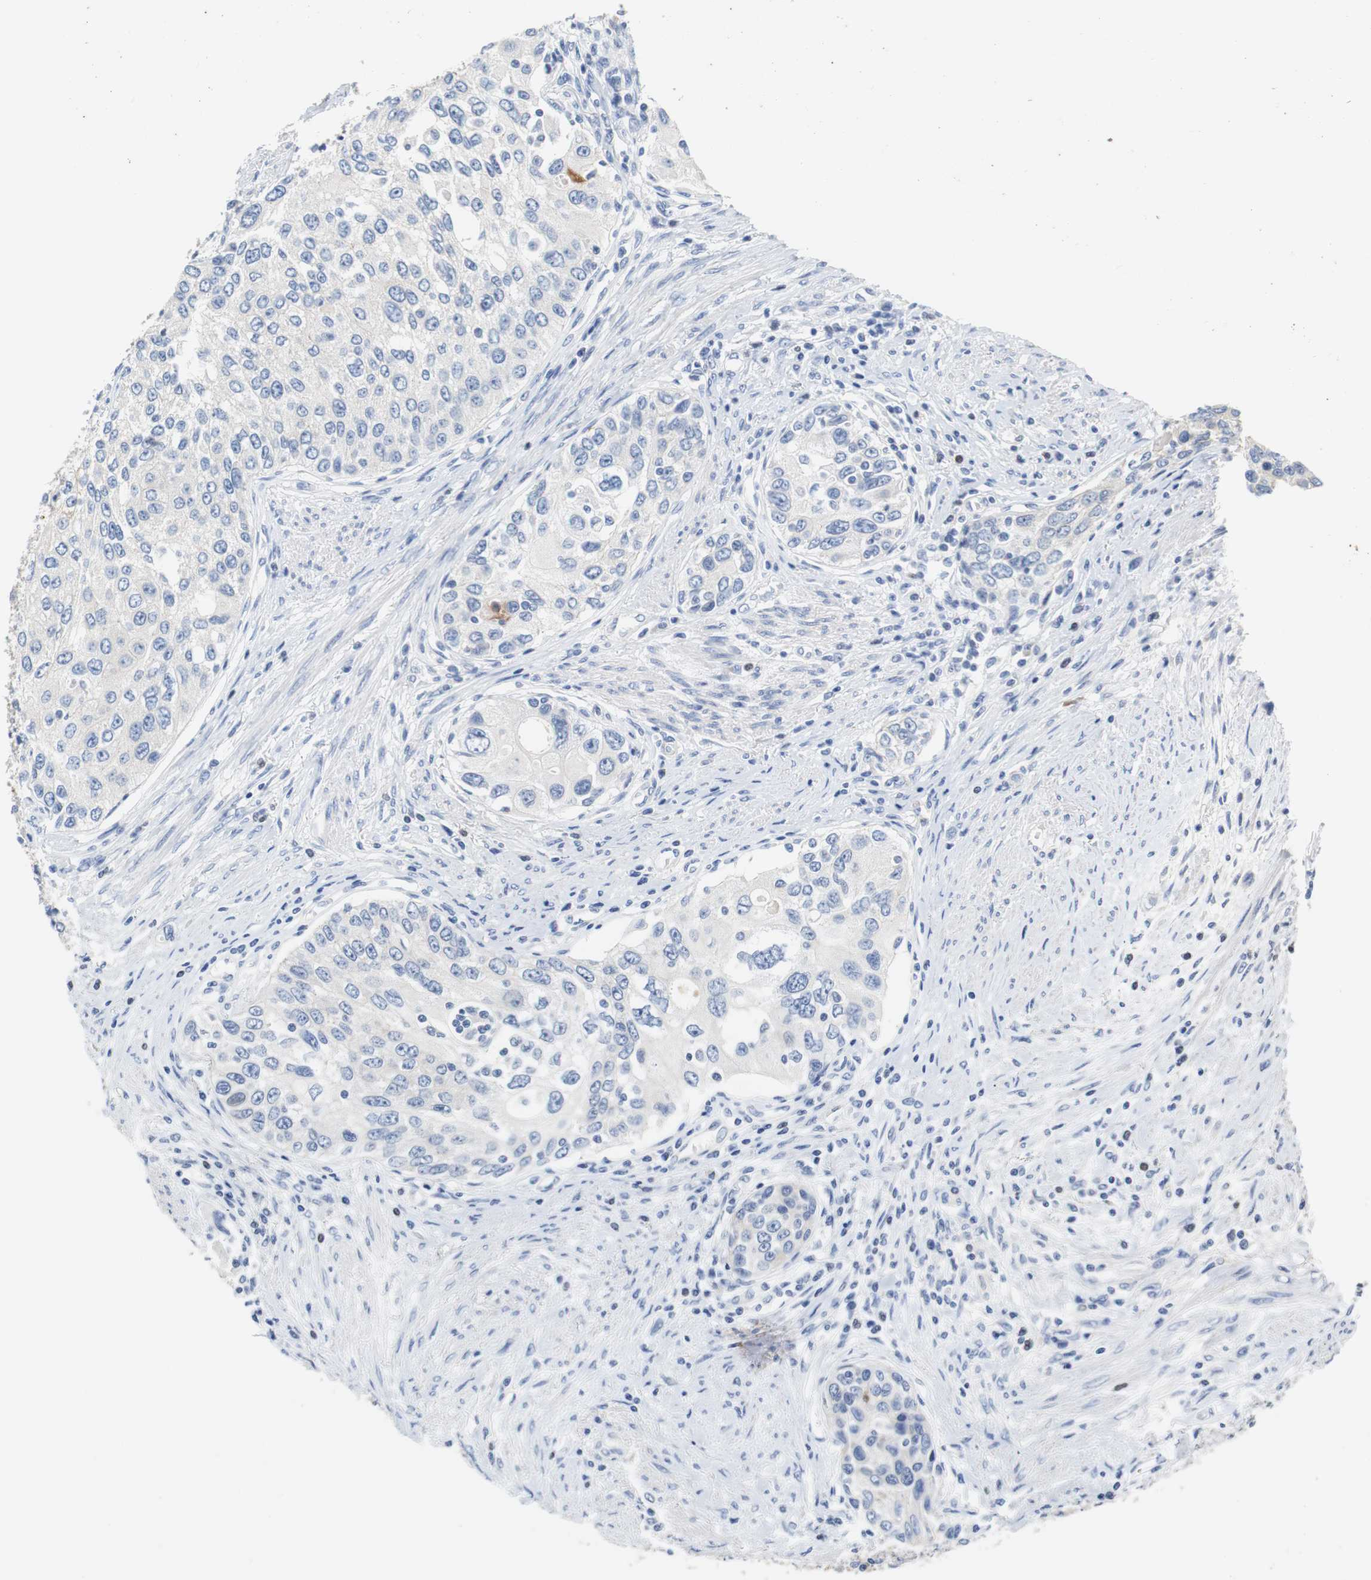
{"staining": {"intensity": "negative", "quantity": "none", "location": "none"}, "tissue": "urothelial cancer", "cell_type": "Tumor cells", "image_type": "cancer", "snomed": [{"axis": "morphology", "description": "Urothelial carcinoma, High grade"}, {"axis": "topography", "description": "Urinary bladder"}], "caption": "High power microscopy photomicrograph of an immunohistochemistry (IHC) photomicrograph of high-grade urothelial carcinoma, revealing no significant positivity in tumor cells. The staining was performed using DAB to visualize the protein expression in brown, while the nuclei were stained in blue with hematoxylin (Magnification: 20x).", "gene": "PCK1", "patient": {"sex": "female", "age": 56}}